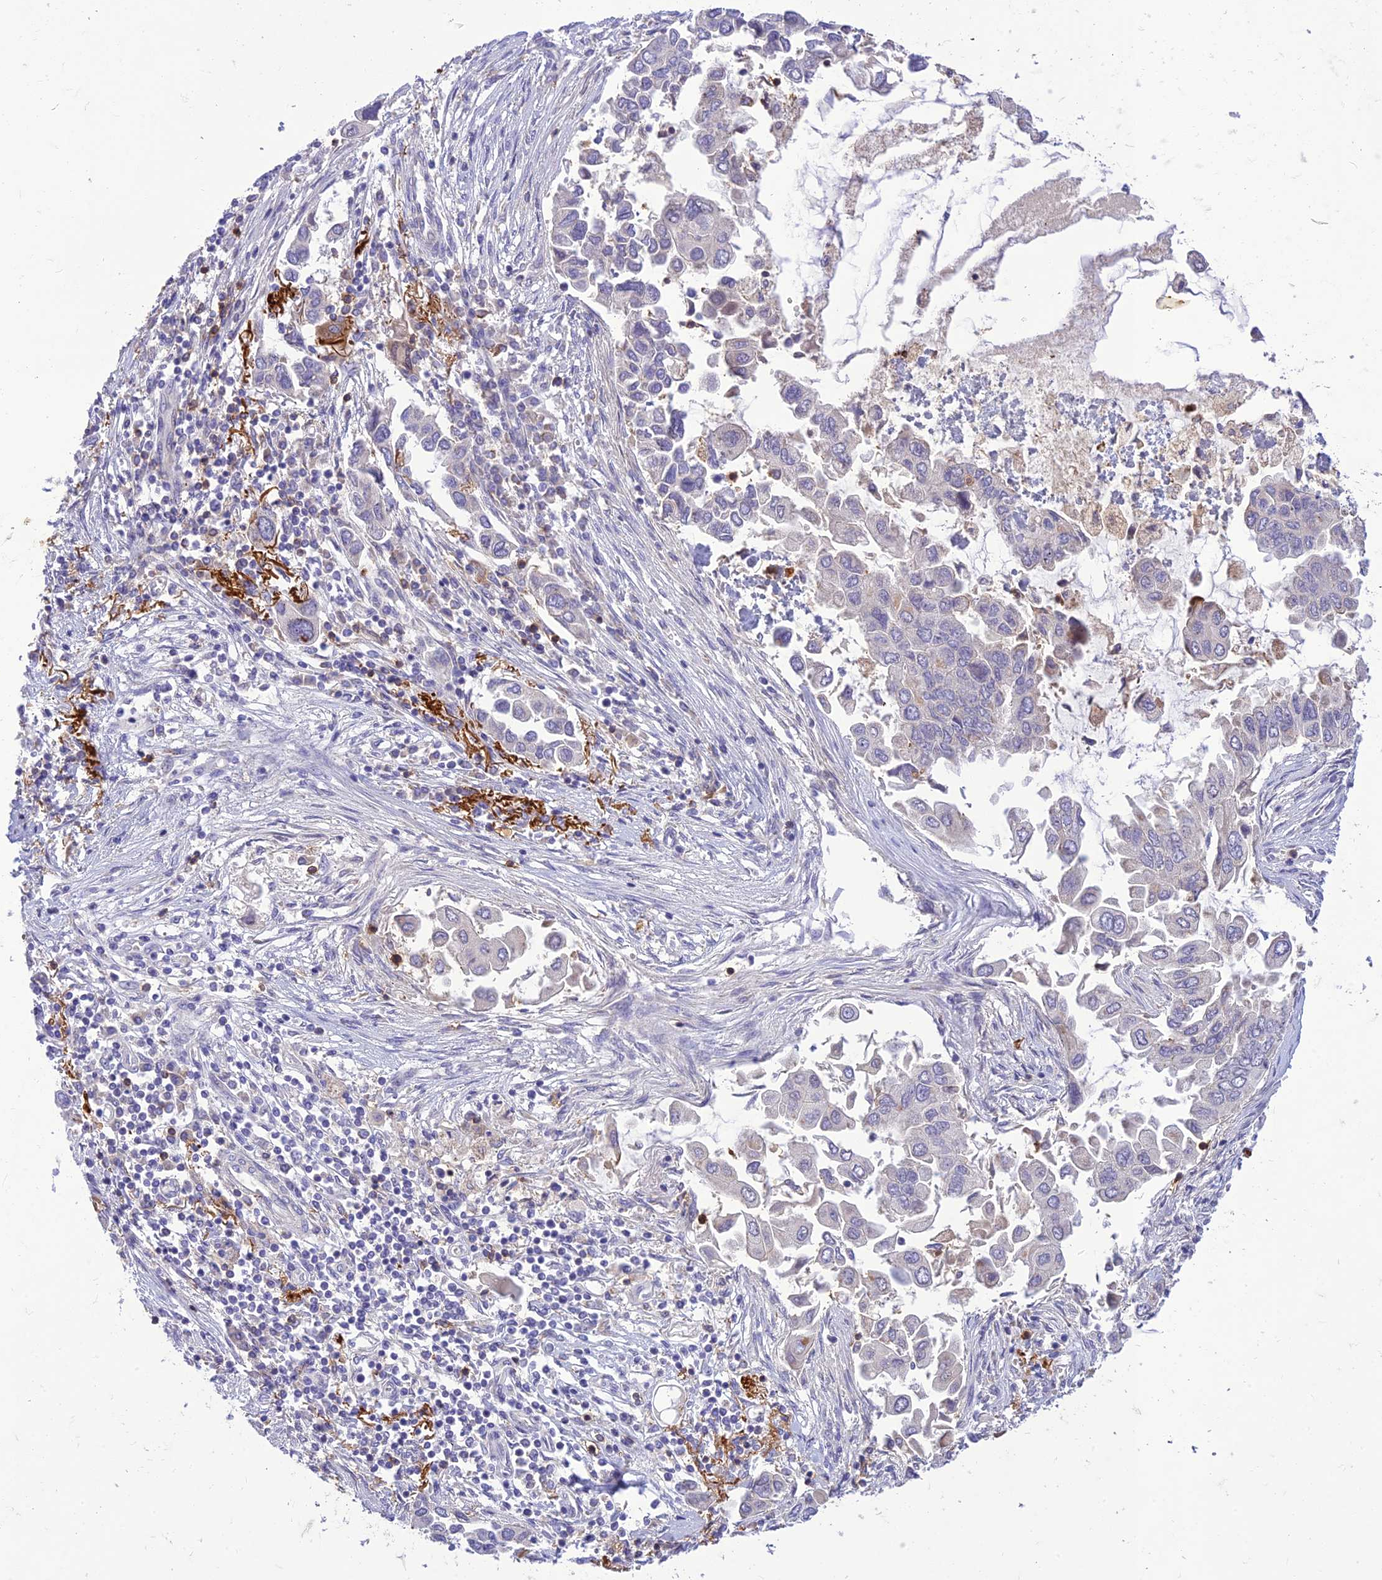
{"staining": {"intensity": "negative", "quantity": "none", "location": "none"}, "tissue": "lung cancer", "cell_type": "Tumor cells", "image_type": "cancer", "snomed": [{"axis": "morphology", "description": "Adenocarcinoma, NOS"}, {"axis": "topography", "description": "Lung"}], "caption": "Lung cancer (adenocarcinoma) stained for a protein using immunohistochemistry (IHC) demonstrates no staining tumor cells.", "gene": "ITGAE", "patient": {"sex": "female", "age": 76}}